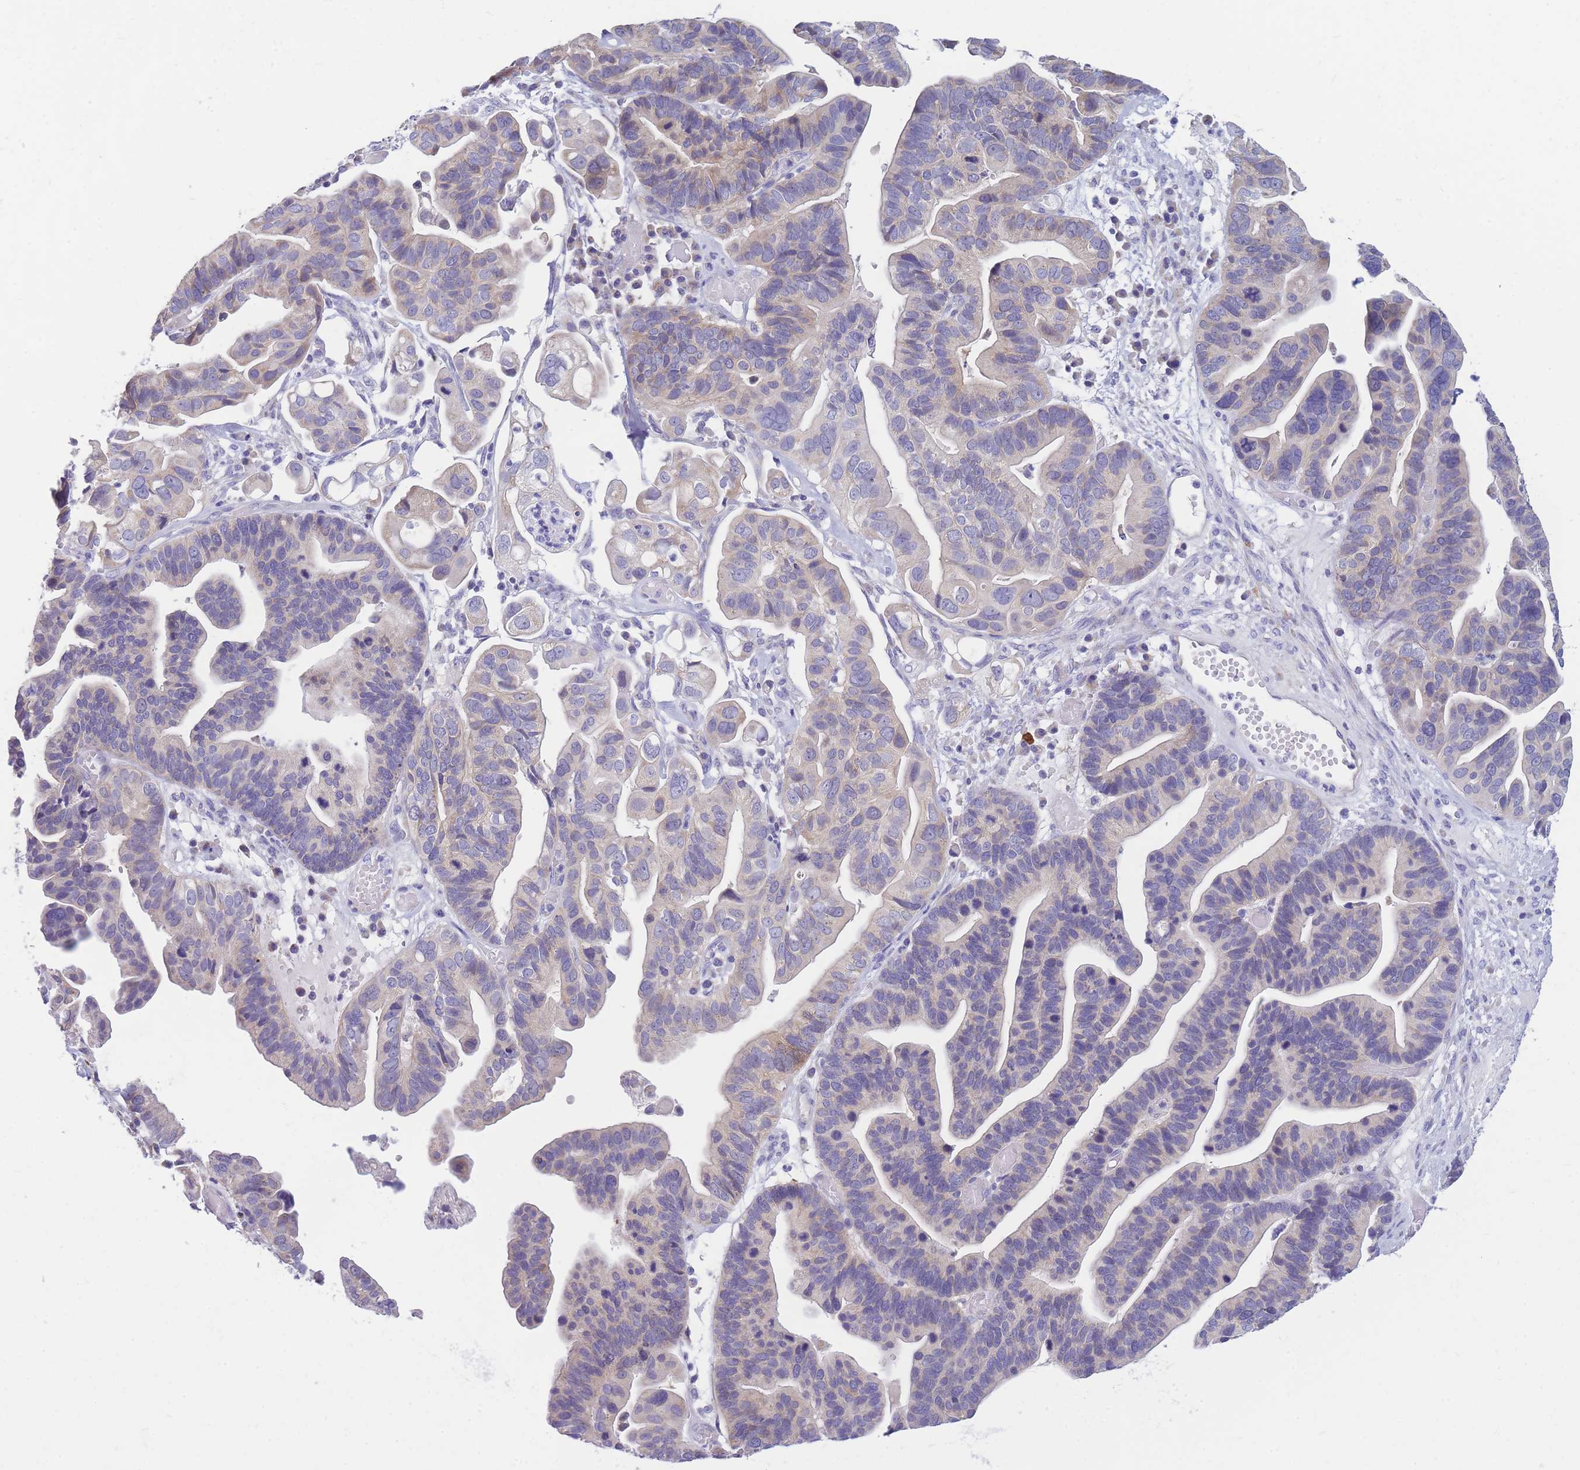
{"staining": {"intensity": "weak", "quantity": "<25%", "location": "cytoplasmic/membranous"}, "tissue": "ovarian cancer", "cell_type": "Tumor cells", "image_type": "cancer", "snomed": [{"axis": "morphology", "description": "Cystadenocarcinoma, serous, NOS"}, {"axis": "topography", "description": "Ovary"}], "caption": "DAB (3,3'-diaminobenzidine) immunohistochemical staining of ovarian cancer (serous cystadenocarcinoma) displays no significant expression in tumor cells.", "gene": "DHRS11", "patient": {"sex": "female", "age": 56}}